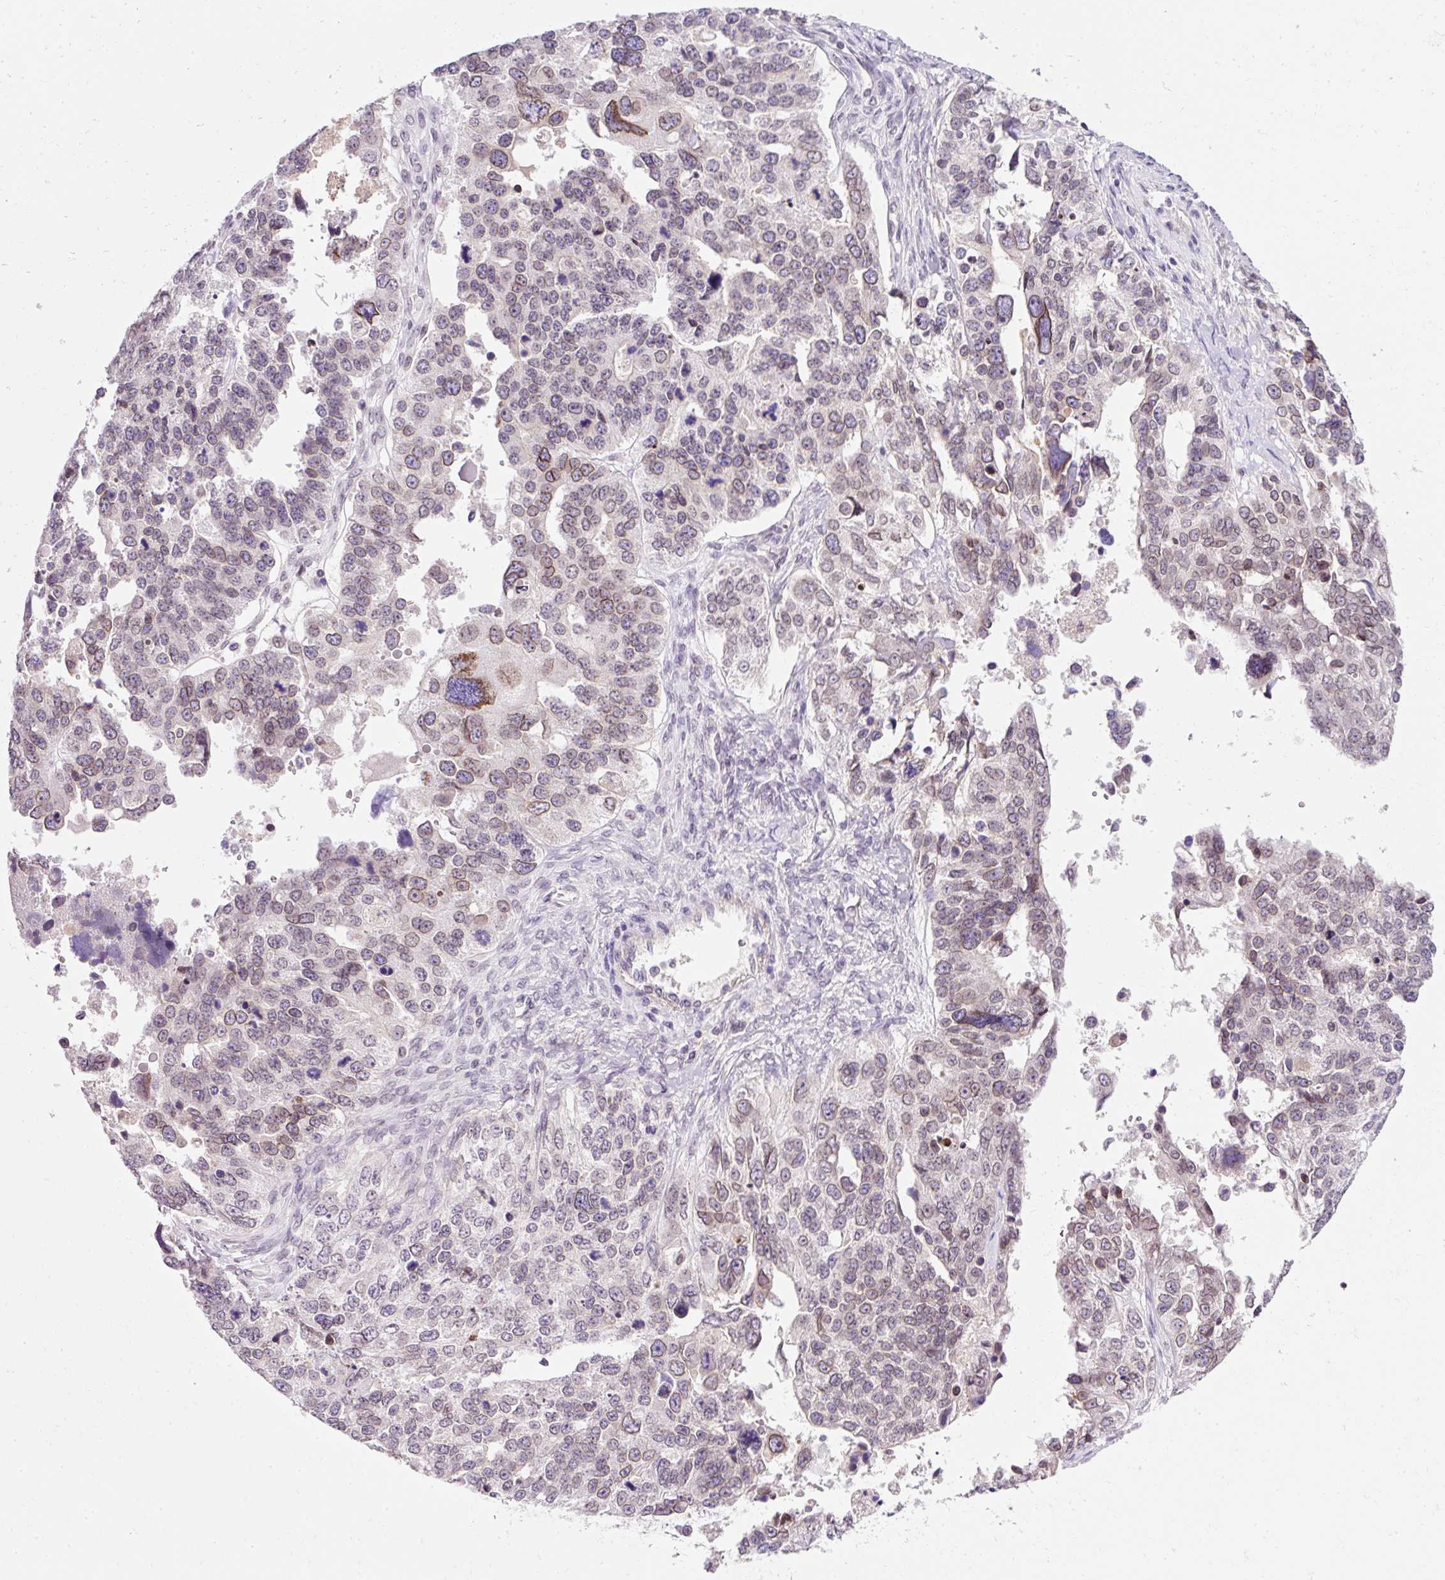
{"staining": {"intensity": "moderate", "quantity": "25%-75%", "location": "cytoplasmic/membranous,nuclear"}, "tissue": "ovarian cancer", "cell_type": "Tumor cells", "image_type": "cancer", "snomed": [{"axis": "morphology", "description": "Cystadenocarcinoma, serous, NOS"}, {"axis": "topography", "description": "Ovary"}], "caption": "Ovarian cancer stained with a protein marker reveals moderate staining in tumor cells.", "gene": "ZNF610", "patient": {"sex": "female", "age": 76}}